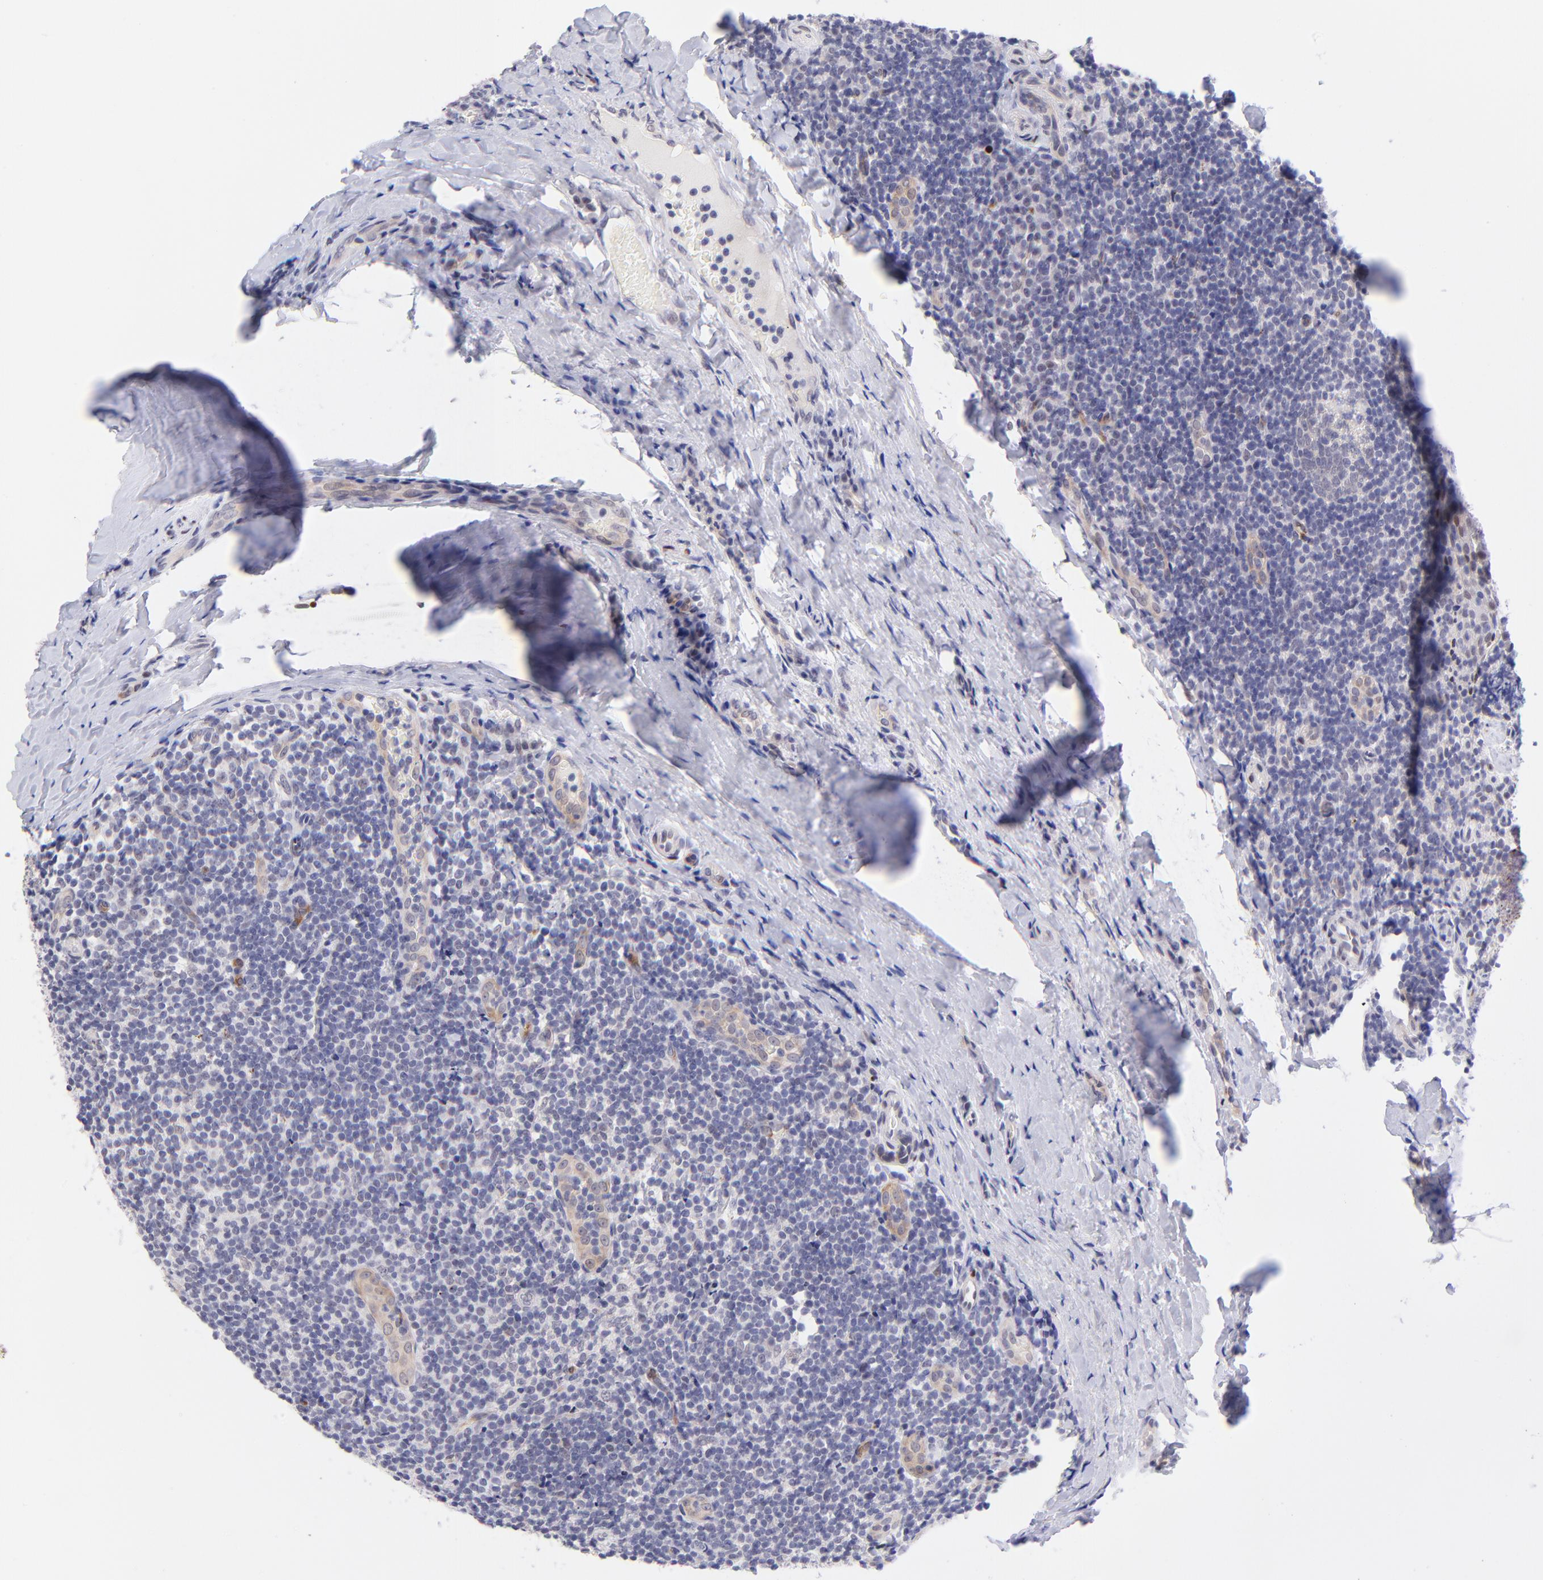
{"staining": {"intensity": "moderate", "quantity": "<25%", "location": "nuclear"}, "tissue": "tonsil", "cell_type": "Germinal center cells", "image_type": "normal", "snomed": [{"axis": "morphology", "description": "Normal tissue, NOS"}, {"axis": "topography", "description": "Tonsil"}], "caption": "A photomicrograph of human tonsil stained for a protein shows moderate nuclear brown staining in germinal center cells. The protein of interest is shown in brown color, while the nuclei are stained blue.", "gene": "SOX6", "patient": {"sex": "male", "age": 31}}